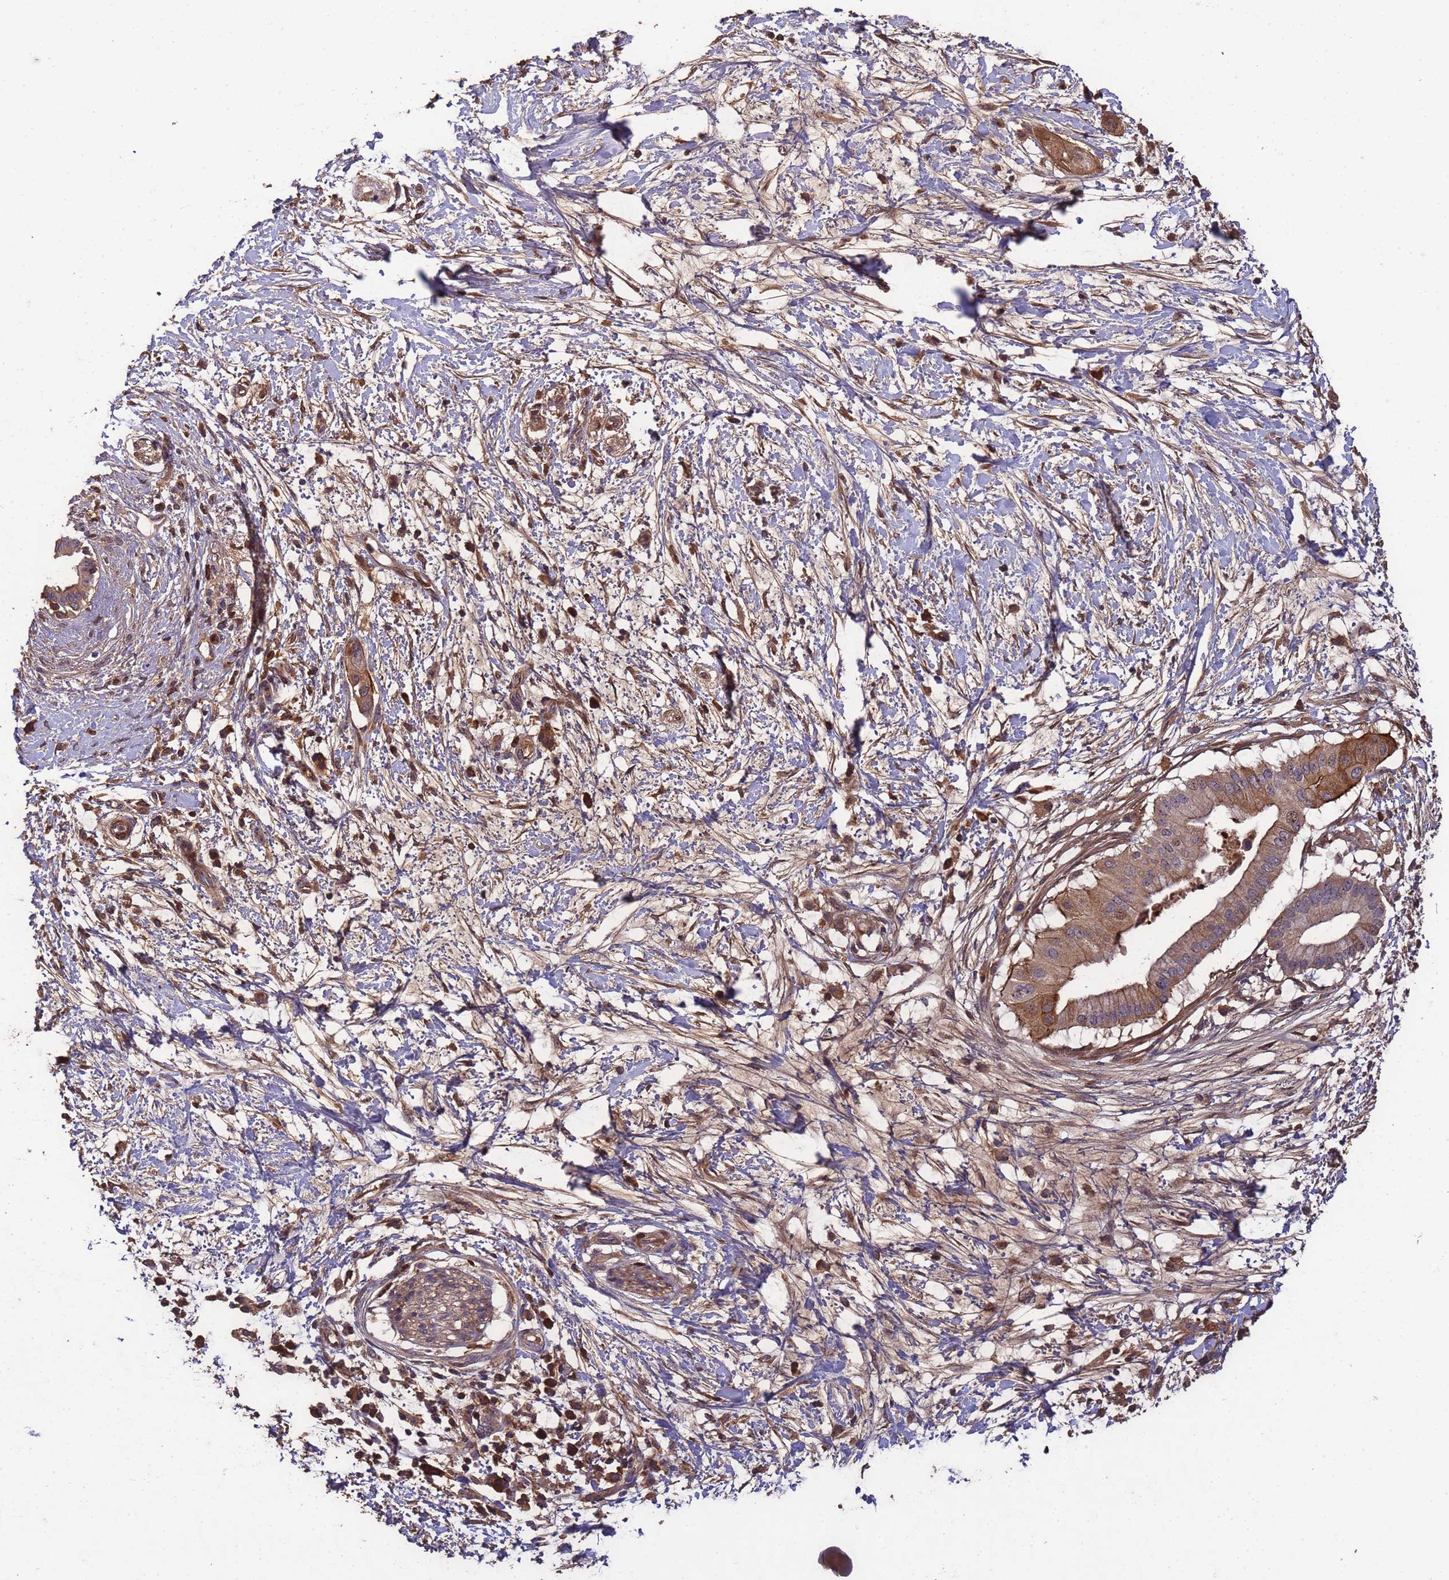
{"staining": {"intensity": "moderate", "quantity": "25%-75%", "location": "cytoplasmic/membranous"}, "tissue": "pancreatic cancer", "cell_type": "Tumor cells", "image_type": "cancer", "snomed": [{"axis": "morphology", "description": "Adenocarcinoma, NOS"}, {"axis": "topography", "description": "Pancreas"}], "caption": "Pancreatic cancer stained with DAB immunohistochemistry demonstrates medium levels of moderate cytoplasmic/membranous expression in about 25%-75% of tumor cells.", "gene": "CCDC184", "patient": {"sex": "male", "age": 68}}